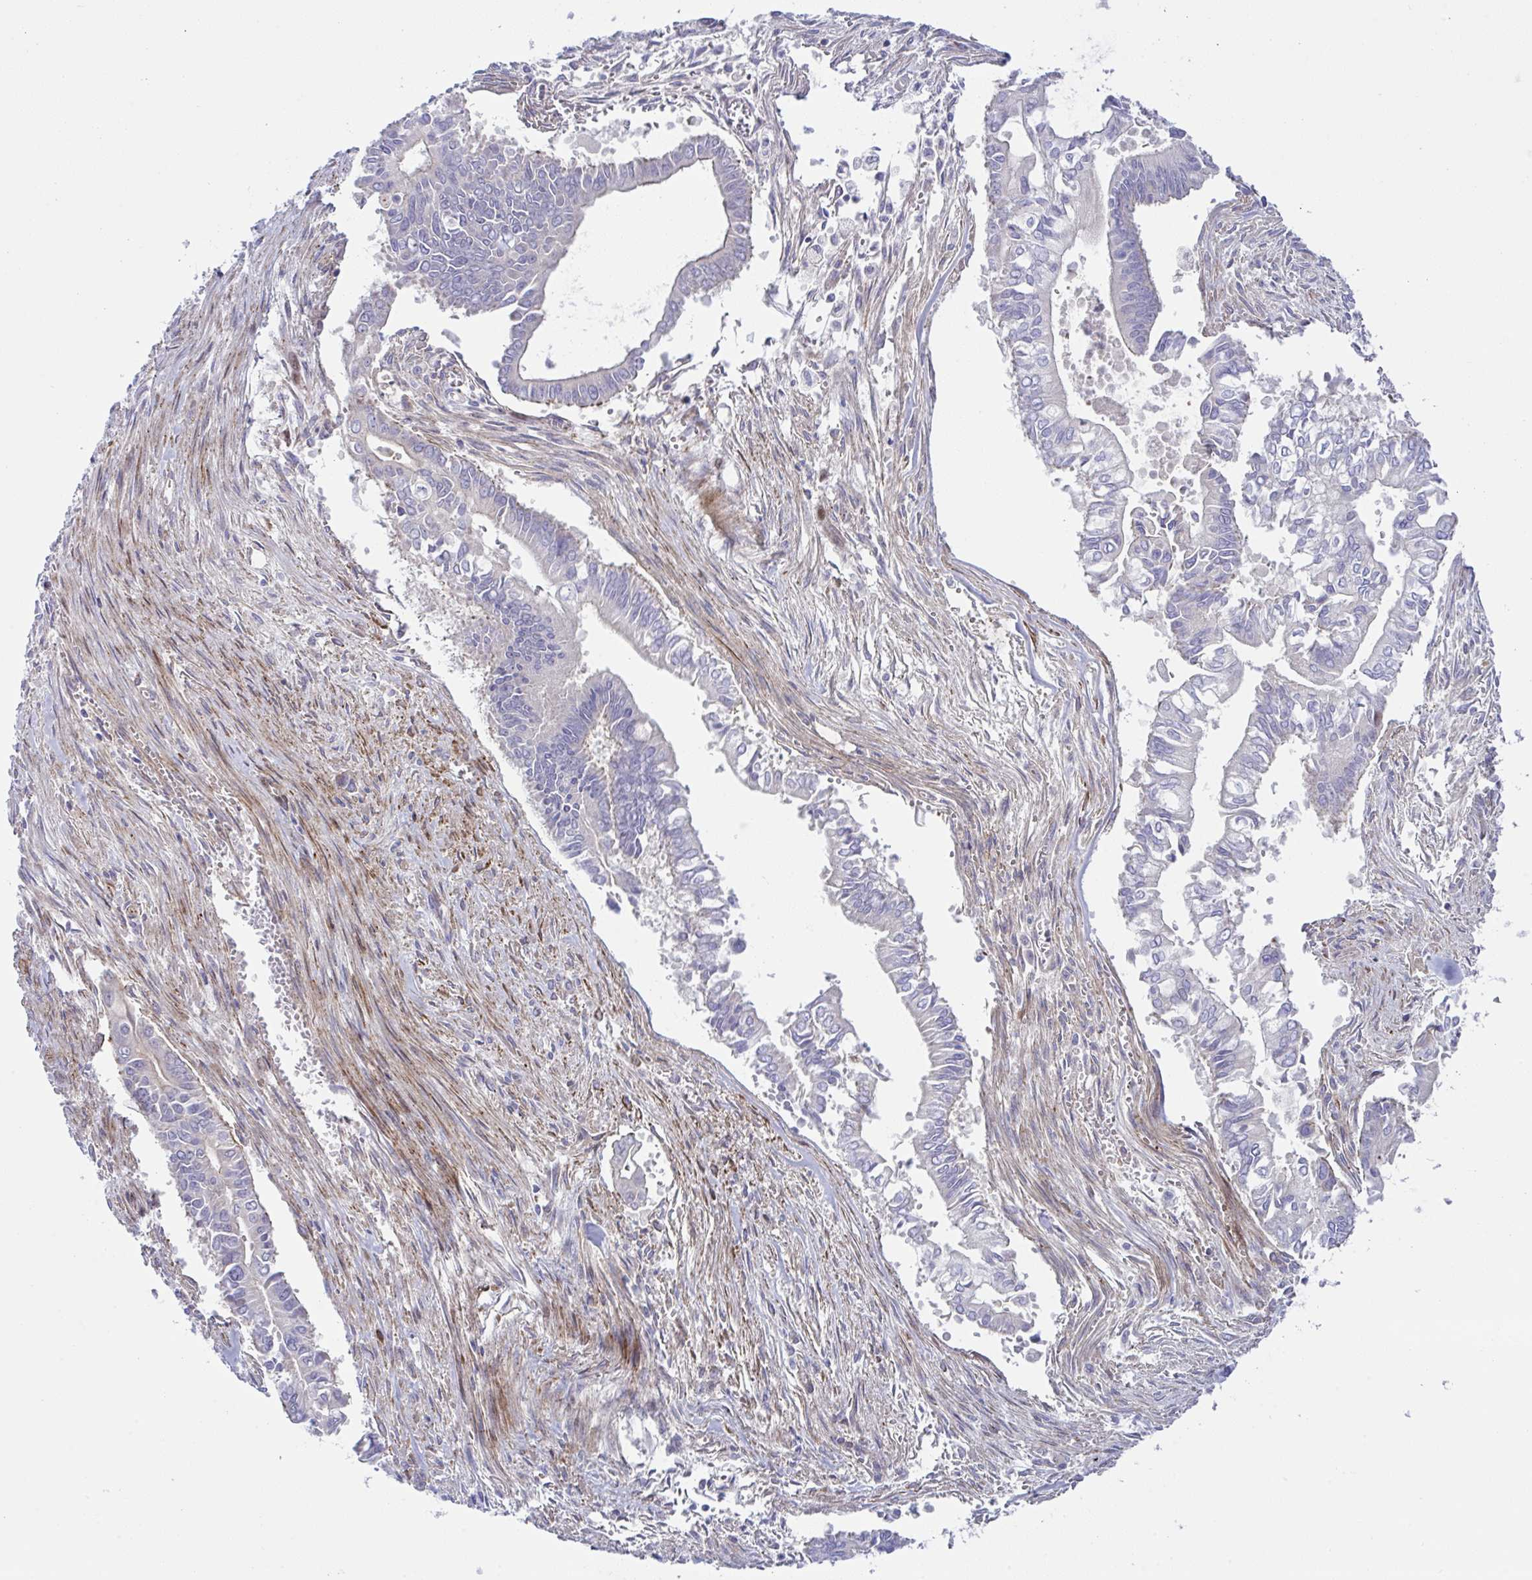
{"staining": {"intensity": "negative", "quantity": "none", "location": "none"}, "tissue": "pancreatic cancer", "cell_type": "Tumor cells", "image_type": "cancer", "snomed": [{"axis": "morphology", "description": "Adenocarcinoma, NOS"}, {"axis": "topography", "description": "Pancreas"}], "caption": "Adenocarcinoma (pancreatic) was stained to show a protein in brown. There is no significant staining in tumor cells.", "gene": "ZNF713", "patient": {"sex": "male", "age": 68}}